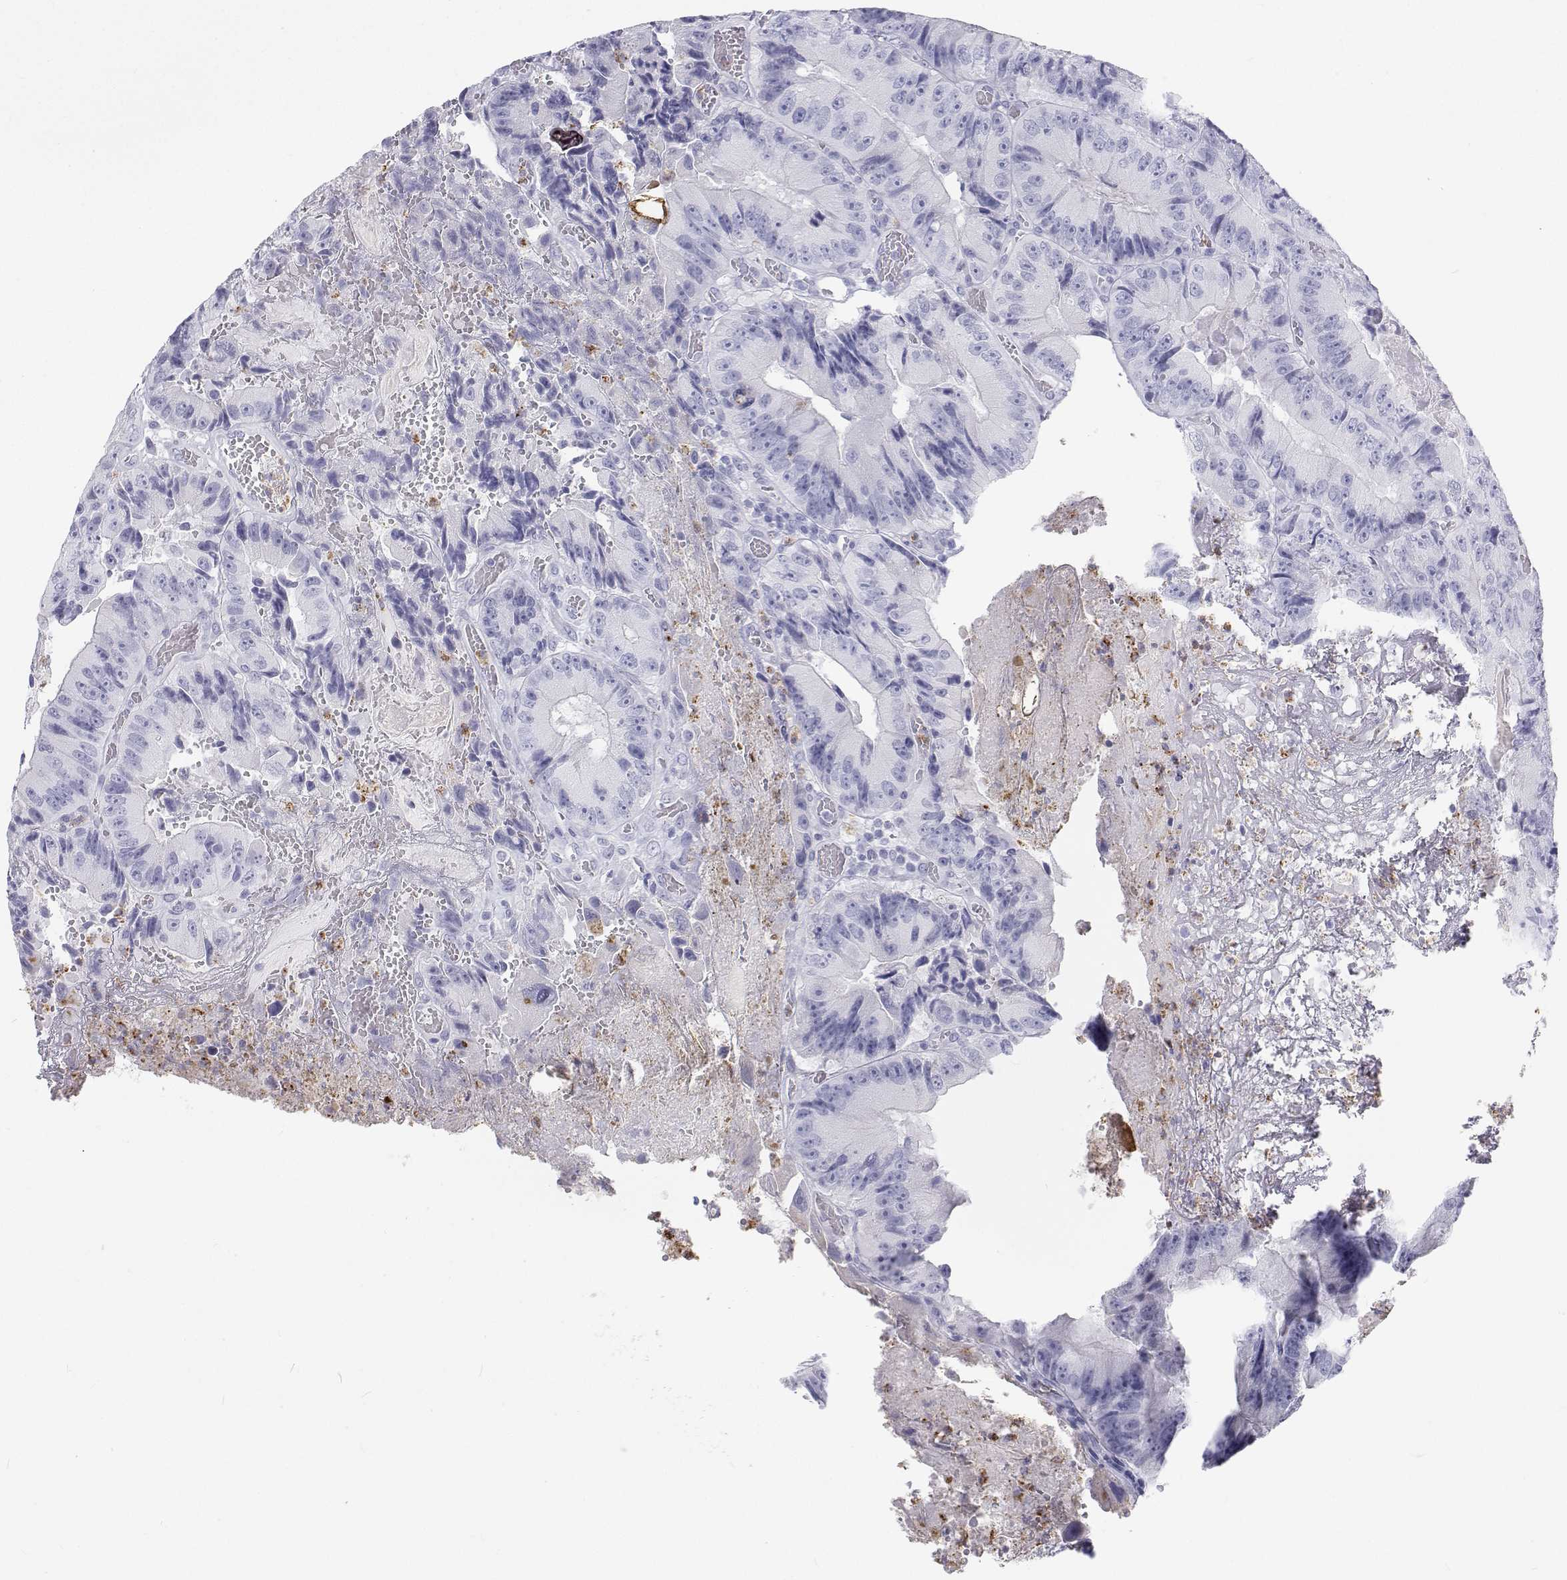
{"staining": {"intensity": "negative", "quantity": "none", "location": "none"}, "tissue": "colorectal cancer", "cell_type": "Tumor cells", "image_type": "cancer", "snomed": [{"axis": "morphology", "description": "Adenocarcinoma, NOS"}, {"axis": "topography", "description": "Colon"}], "caption": "Immunohistochemistry photomicrograph of colorectal adenocarcinoma stained for a protein (brown), which displays no expression in tumor cells. (DAB (3,3'-diaminobenzidine) immunohistochemistry (IHC) visualized using brightfield microscopy, high magnification).", "gene": "SFTPB", "patient": {"sex": "female", "age": 86}}